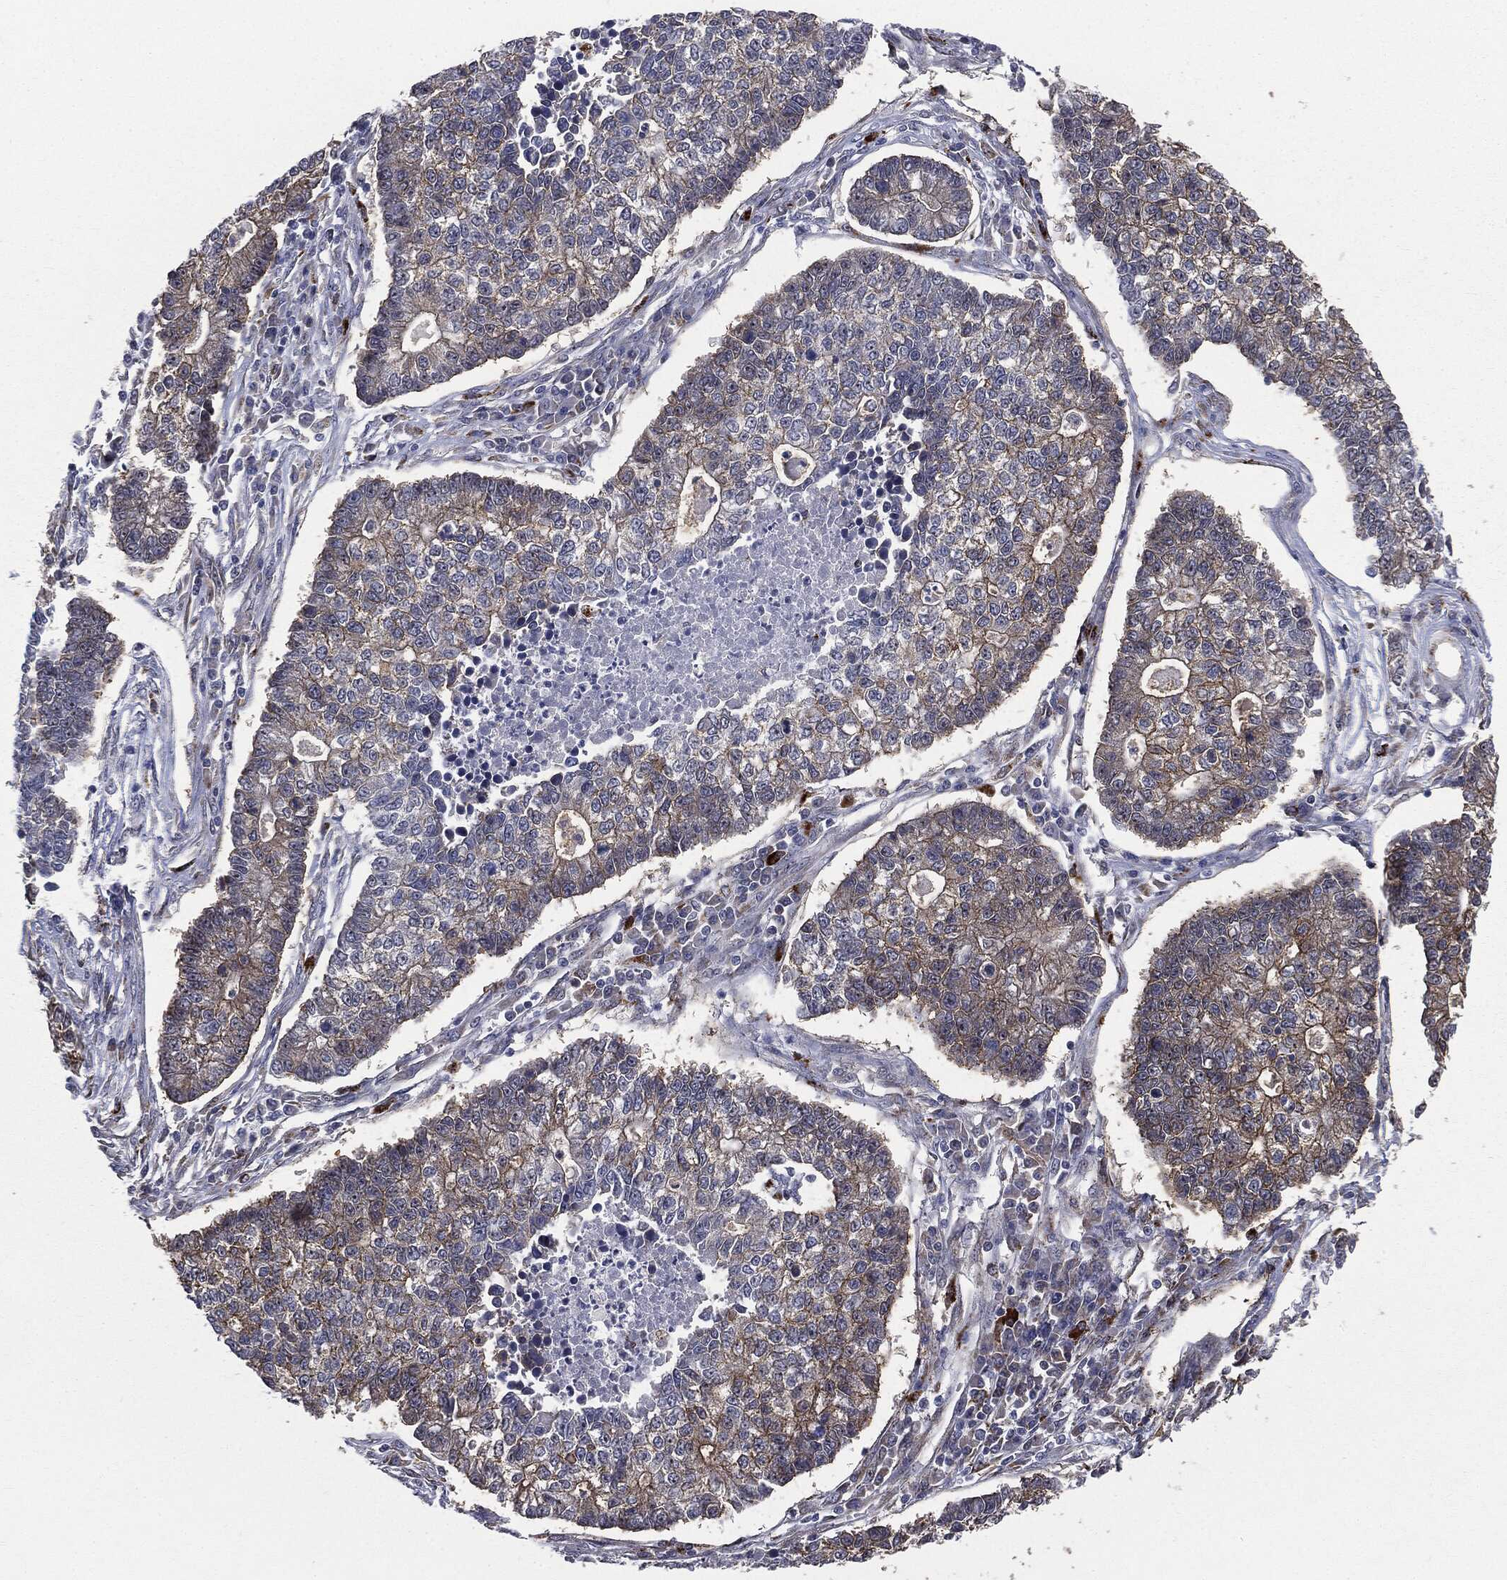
{"staining": {"intensity": "moderate", "quantity": "<25%", "location": "cytoplasmic/membranous"}, "tissue": "lung cancer", "cell_type": "Tumor cells", "image_type": "cancer", "snomed": [{"axis": "morphology", "description": "Adenocarcinoma, NOS"}, {"axis": "topography", "description": "Lung"}], "caption": "Protein expression analysis of lung cancer (adenocarcinoma) reveals moderate cytoplasmic/membranous staining in approximately <25% of tumor cells.", "gene": "TRMT1L", "patient": {"sex": "male", "age": 57}}